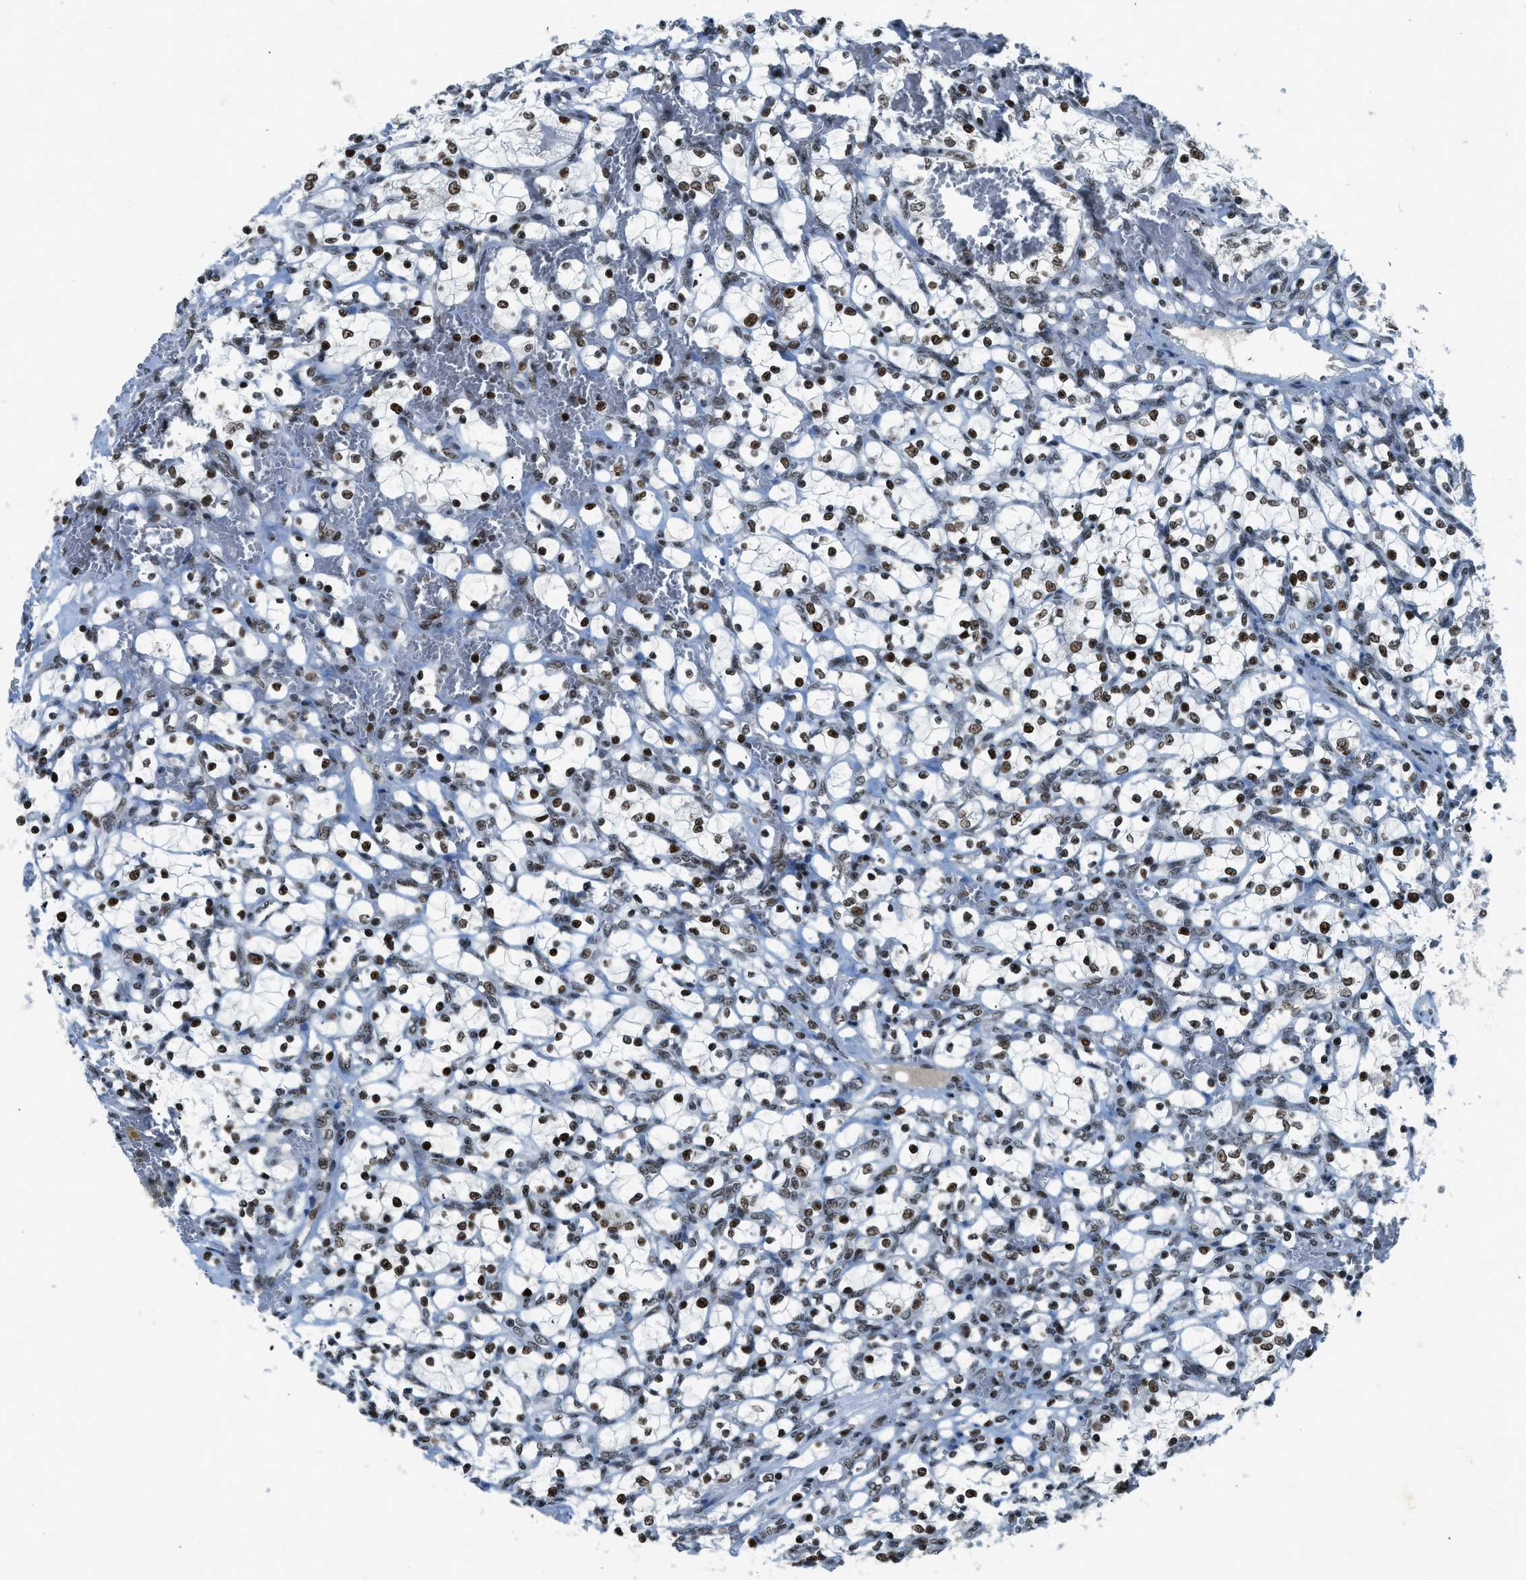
{"staining": {"intensity": "strong", "quantity": ">75%", "location": "nuclear"}, "tissue": "renal cancer", "cell_type": "Tumor cells", "image_type": "cancer", "snomed": [{"axis": "morphology", "description": "Adenocarcinoma, NOS"}, {"axis": "topography", "description": "Kidney"}], "caption": "Tumor cells demonstrate high levels of strong nuclear staining in about >75% of cells in human adenocarcinoma (renal). Nuclei are stained in blue.", "gene": "RAD51B", "patient": {"sex": "female", "age": 69}}